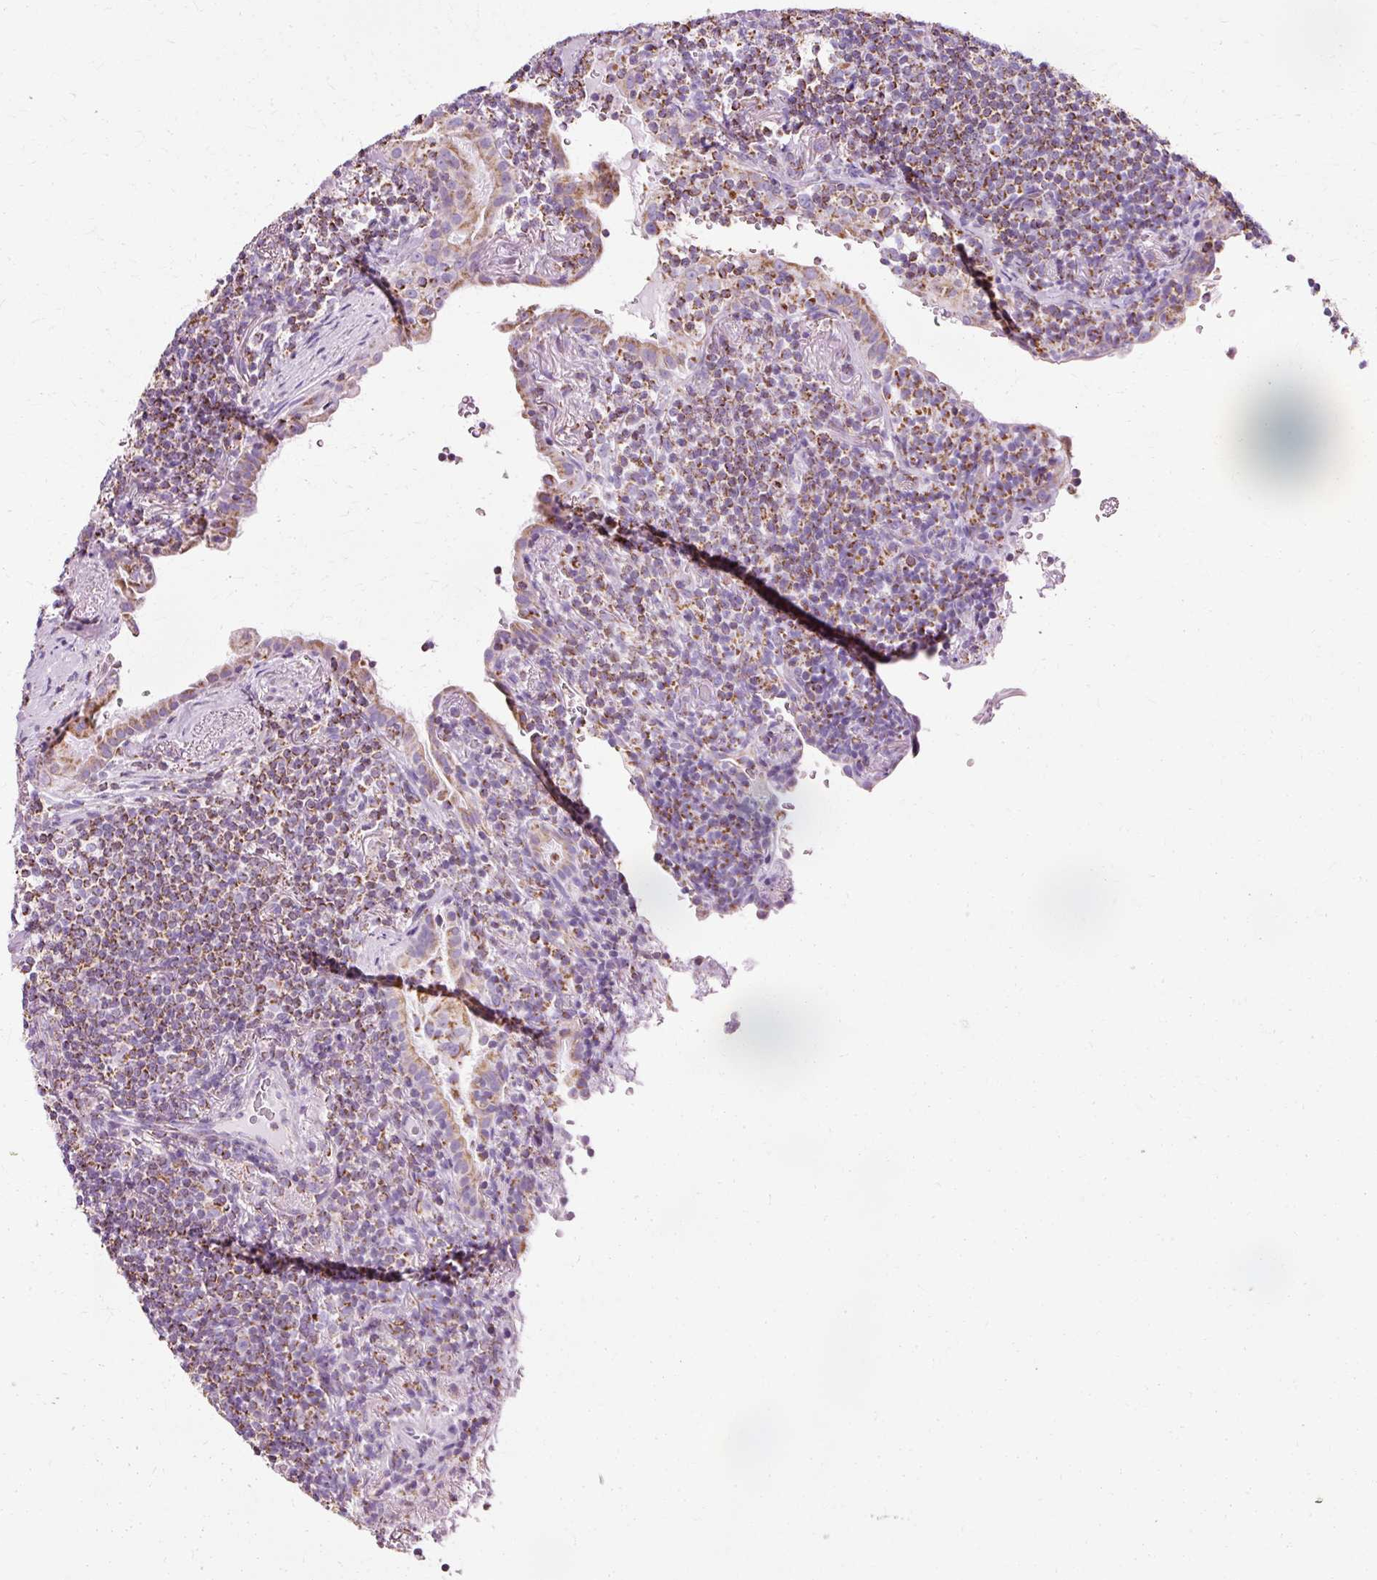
{"staining": {"intensity": "moderate", "quantity": "25%-75%", "location": "cytoplasmic/membranous"}, "tissue": "lymphoma", "cell_type": "Tumor cells", "image_type": "cancer", "snomed": [{"axis": "morphology", "description": "Malignant lymphoma, non-Hodgkin's type, Low grade"}, {"axis": "topography", "description": "Lung"}], "caption": "Immunohistochemical staining of human lymphoma demonstrates medium levels of moderate cytoplasmic/membranous positivity in approximately 25%-75% of tumor cells. (DAB IHC, brown staining for protein, blue staining for nuclei).", "gene": "ATP5PO", "patient": {"sex": "female", "age": 71}}